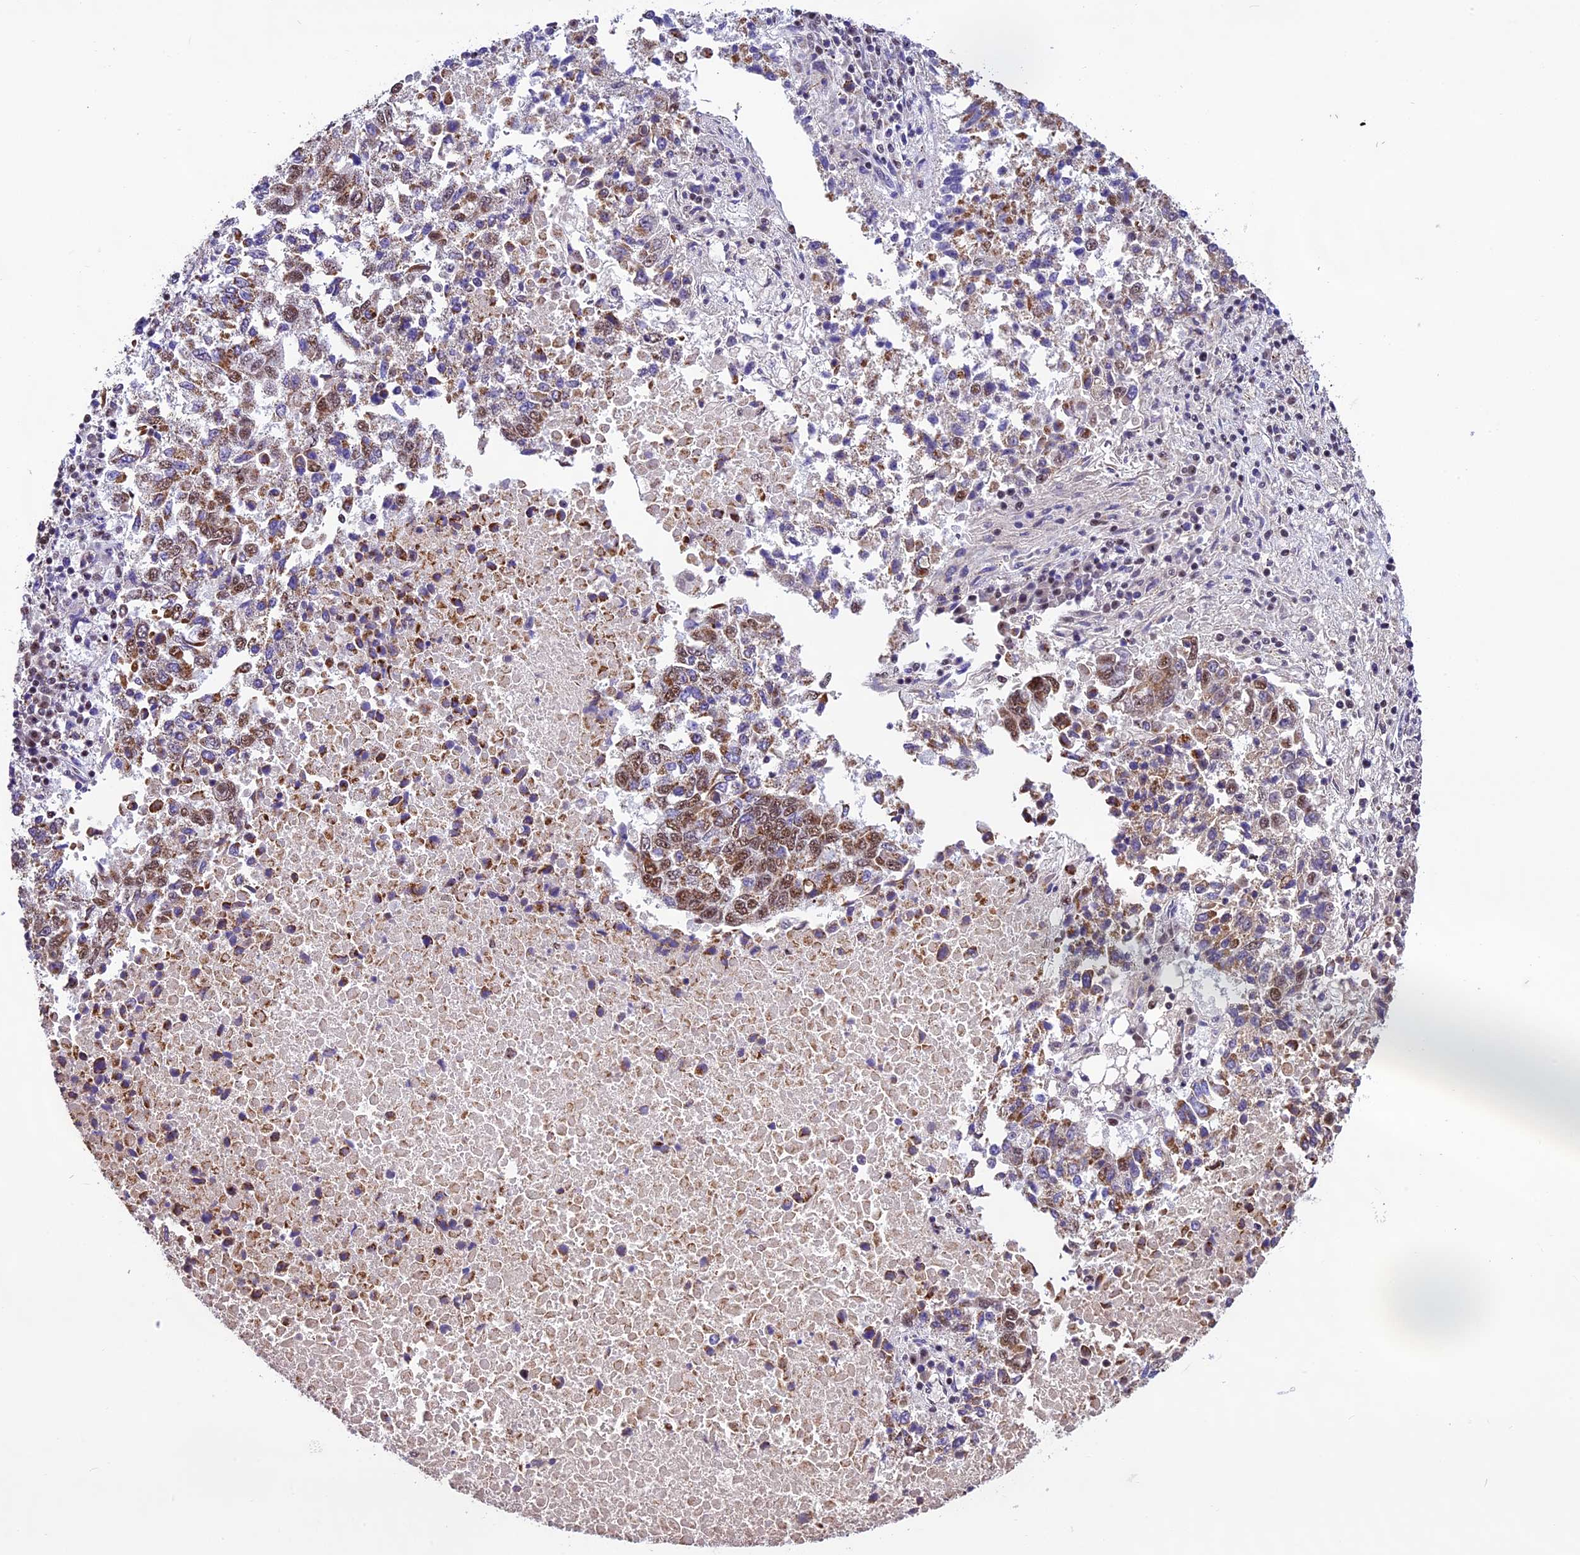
{"staining": {"intensity": "moderate", "quantity": "25%-75%", "location": "cytoplasmic/membranous,nuclear"}, "tissue": "lung cancer", "cell_type": "Tumor cells", "image_type": "cancer", "snomed": [{"axis": "morphology", "description": "Squamous cell carcinoma, NOS"}, {"axis": "topography", "description": "Lung"}], "caption": "Lung squamous cell carcinoma stained with immunohistochemistry demonstrates moderate cytoplasmic/membranous and nuclear positivity in about 25%-75% of tumor cells. (DAB IHC with brightfield microscopy, high magnification).", "gene": "CARS2", "patient": {"sex": "male", "age": 73}}